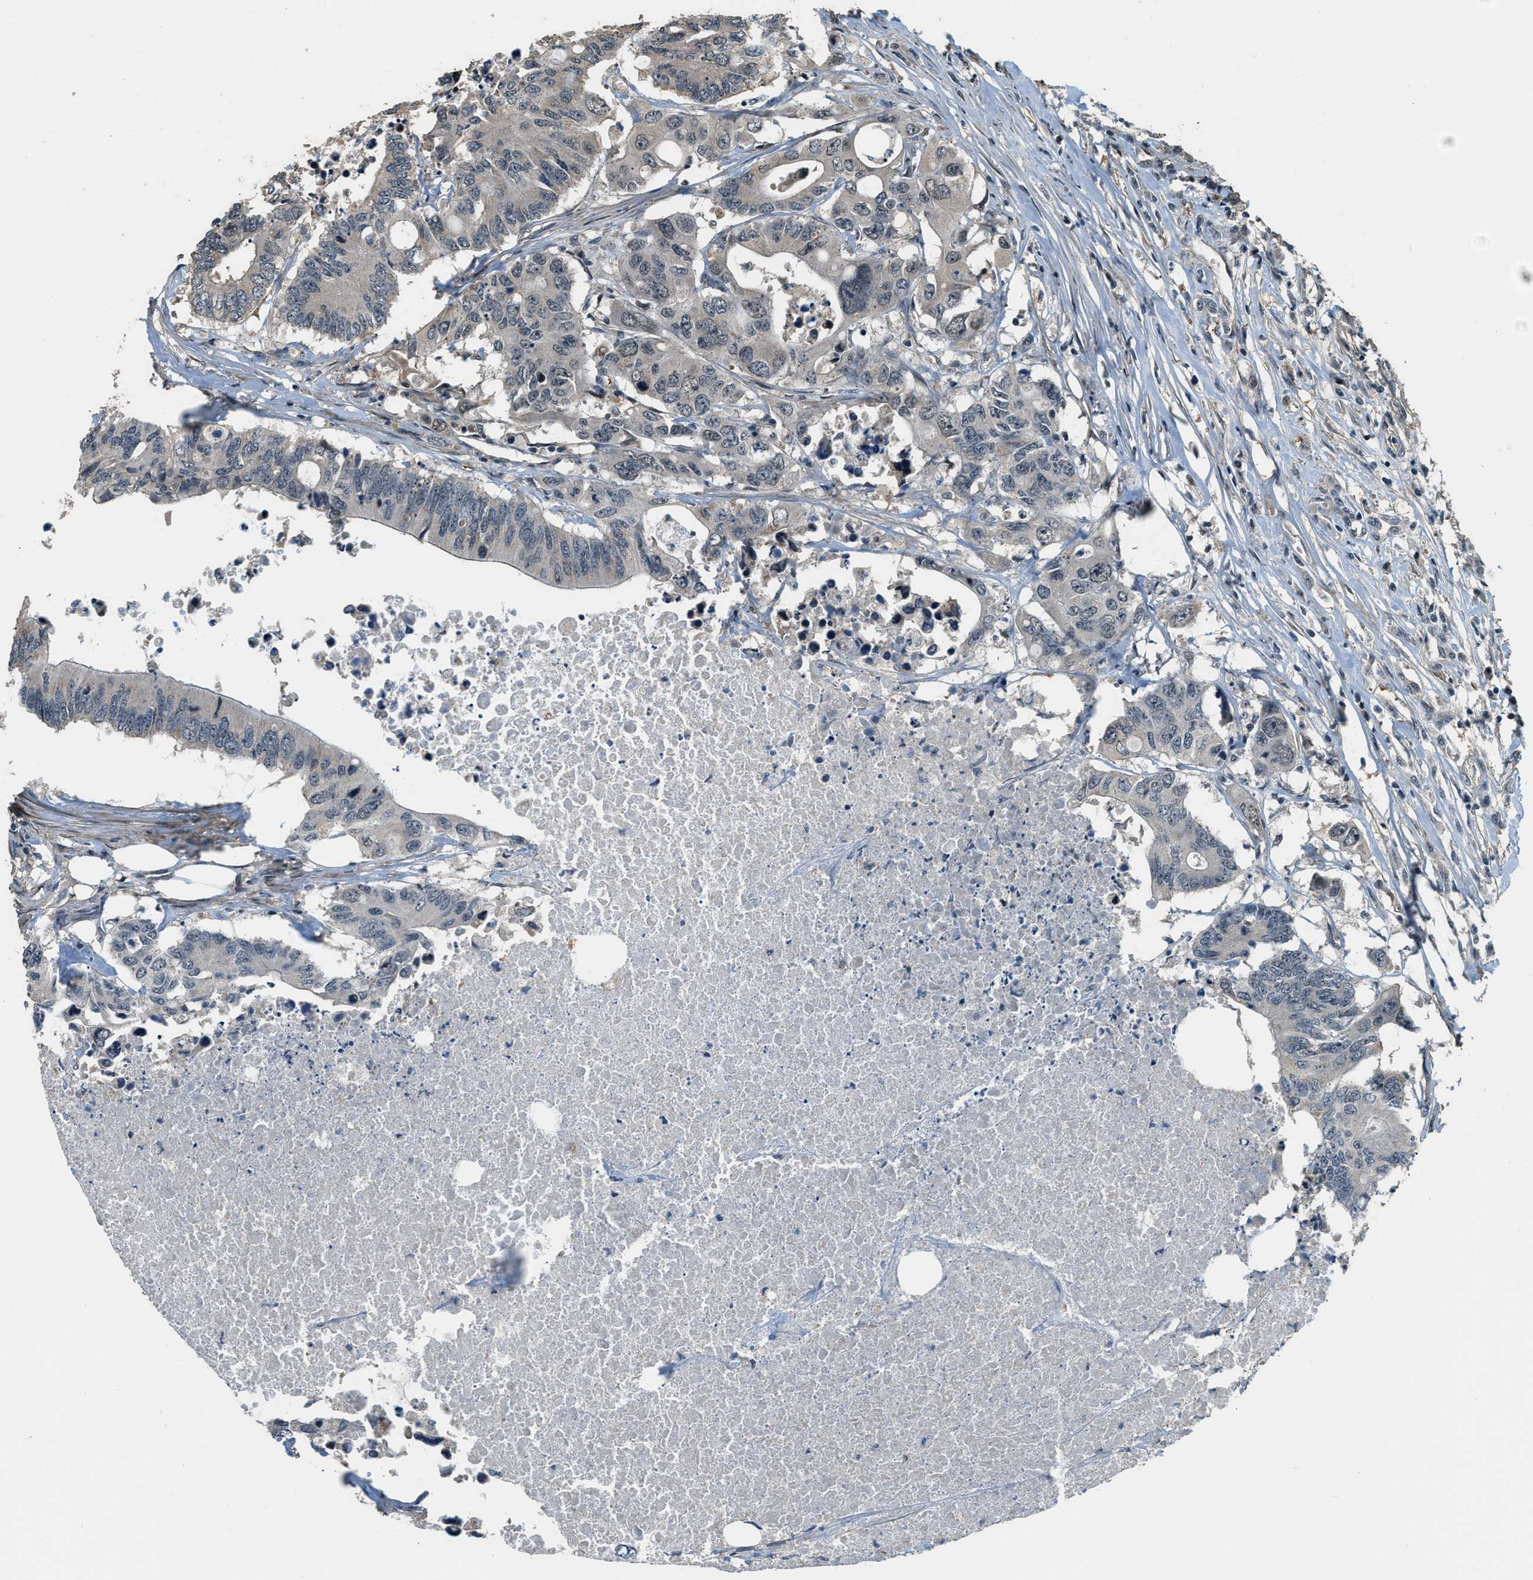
{"staining": {"intensity": "weak", "quantity": "<25%", "location": "cytoplasmic/membranous"}, "tissue": "colorectal cancer", "cell_type": "Tumor cells", "image_type": "cancer", "snomed": [{"axis": "morphology", "description": "Adenocarcinoma, NOS"}, {"axis": "topography", "description": "Colon"}], "caption": "An image of human colorectal adenocarcinoma is negative for staining in tumor cells.", "gene": "MED21", "patient": {"sex": "male", "age": 71}}